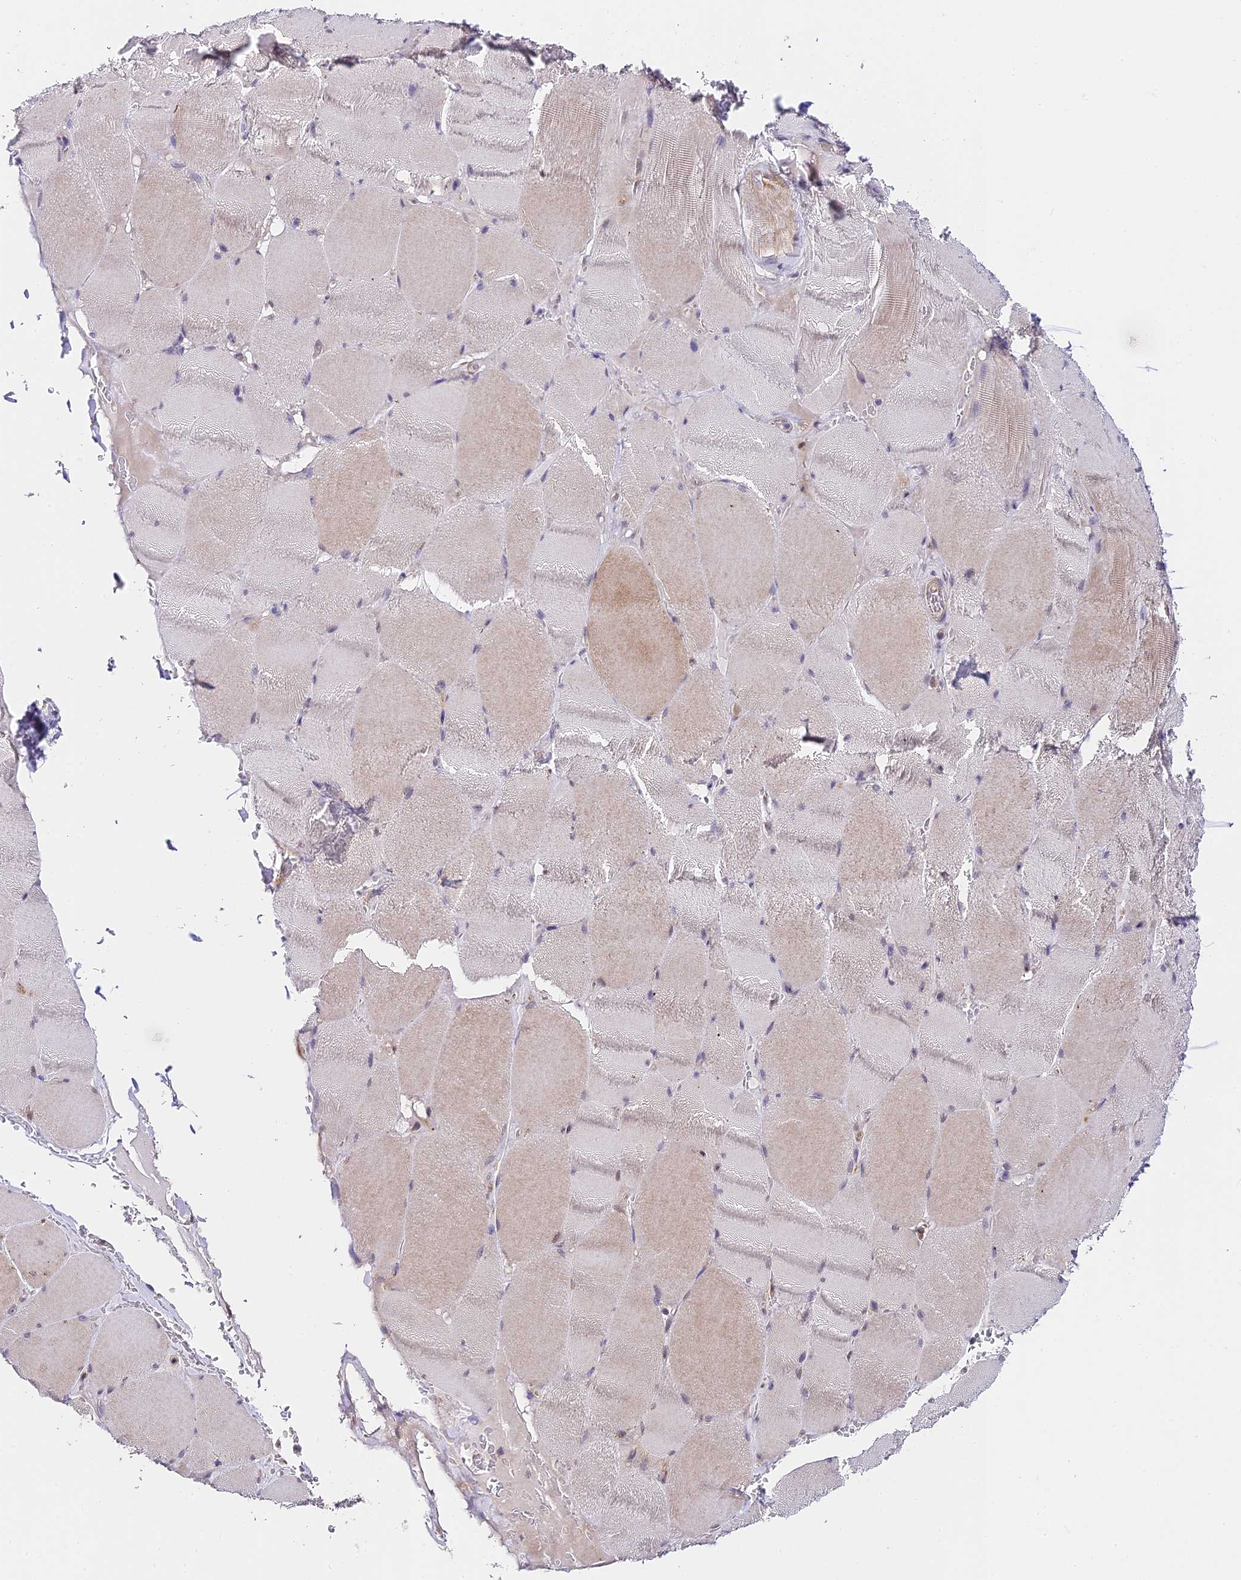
{"staining": {"intensity": "moderate", "quantity": "<25%", "location": "cytoplasmic/membranous"}, "tissue": "skeletal muscle", "cell_type": "Myocytes", "image_type": "normal", "snomed": [{"axis": "morphology", "description": "Normal tissue, NOS"}, {"axis": "topography", "description": "Skeletal muscle"}, {"axis": "topography", "description": "Head-Neck"}], "caption": "This image exhibits unremarkable skeletal muscle stained with immunohistochemistry (IHC) to label a protein in brown. The cytoplasmic/membranous of myocytes show moderate positivity for the protein. Nuclei are counter-stained blue.", "gene": "C3orf20", "patient": {"sex": "male", "age": 66}}